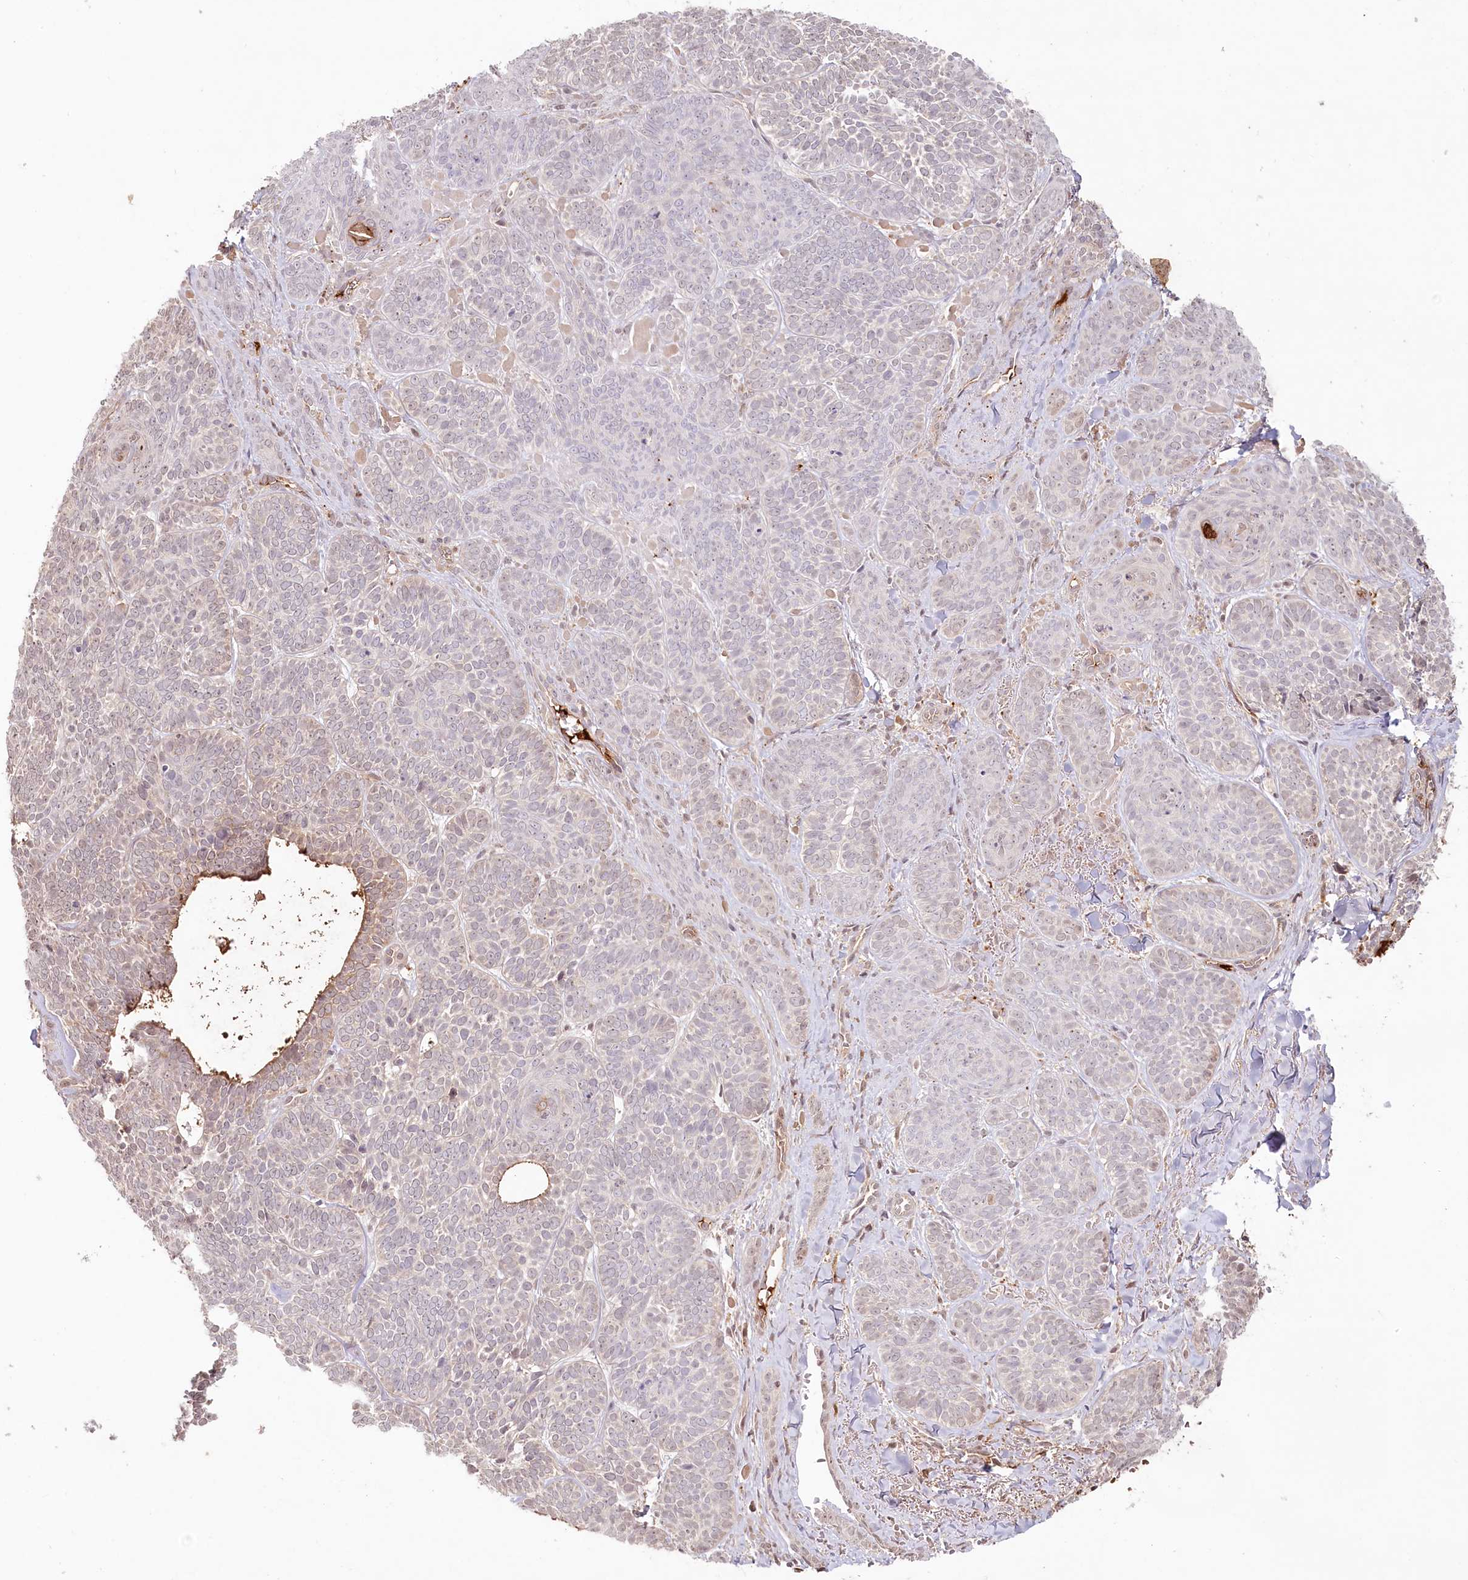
{"staining": {"intensity": "negative", "quantity": "none", "location": "none"}, "tissue": "skin cancer", "cell_type": "Tumor cells", "image_type": "cancer", "snomed": [{"axis": "morphology", "description": "Basal cell carcinoma"}, {"axis": "topography", "description": "Skin"}], "caption": "The image demonstrates no staining of tumor cells in basal cell carcinoma (skin).", "gene": "PSAPL1", "patient": {"sex": "male", "age": 85}}